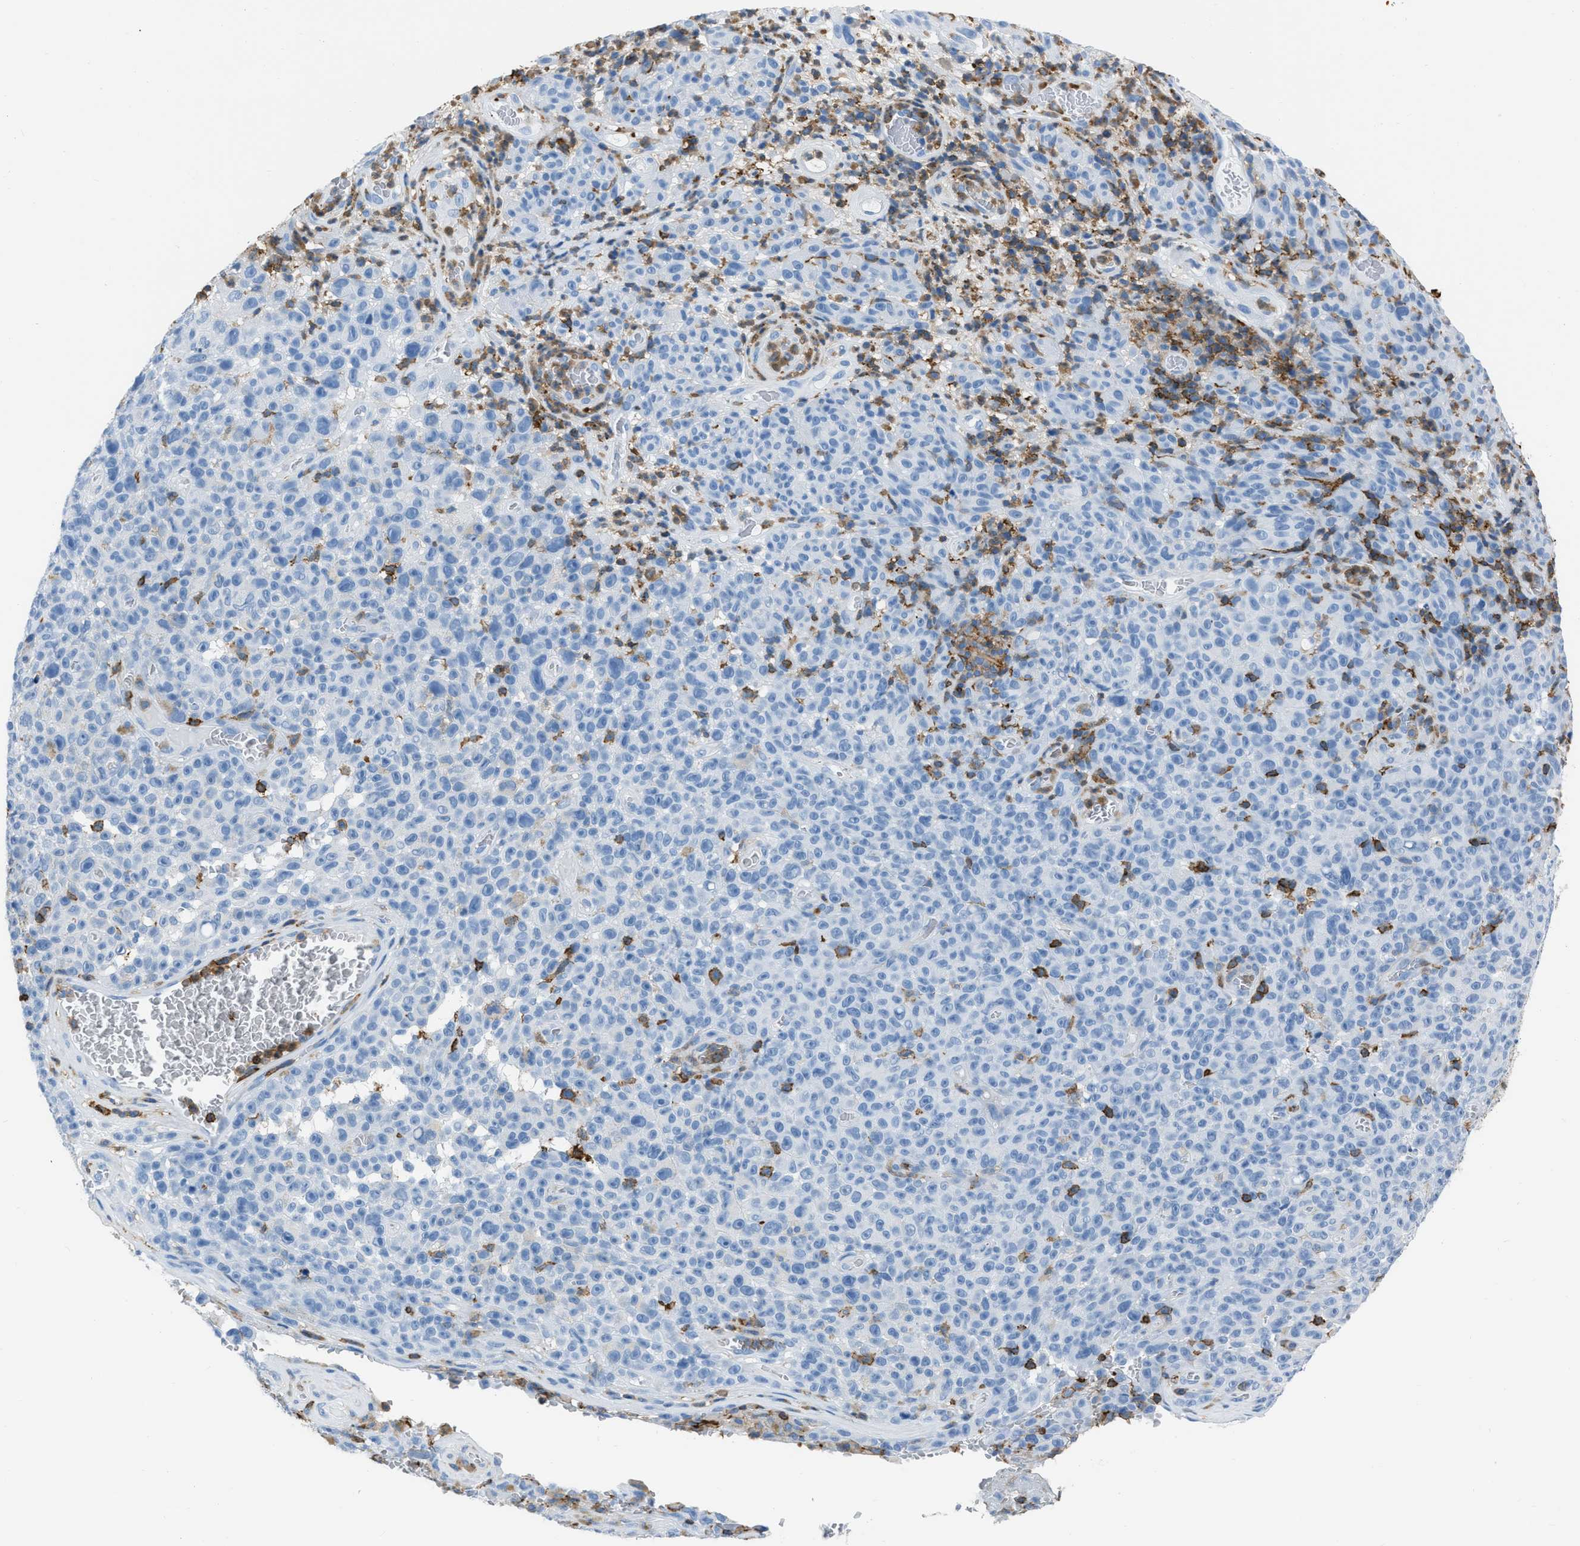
{"staining": {"intensity": "negative", "quantity": "none", "location": "none"}, "tissue": "melanoma", "cell_type": "Tumor cells", "image_type": "cancer", "snomed": [{"axis": "morphology", "description": "Malignant melanoma, NOS"}, {"axis": "topography", "description": "Skin"}], "caption": "This is an immunohistochemistry photomicrograph of malignant melanoma. There is no staining in tumor cells.", "gene": "LSP1", "patient": {"sex": "female", "age": 82}}